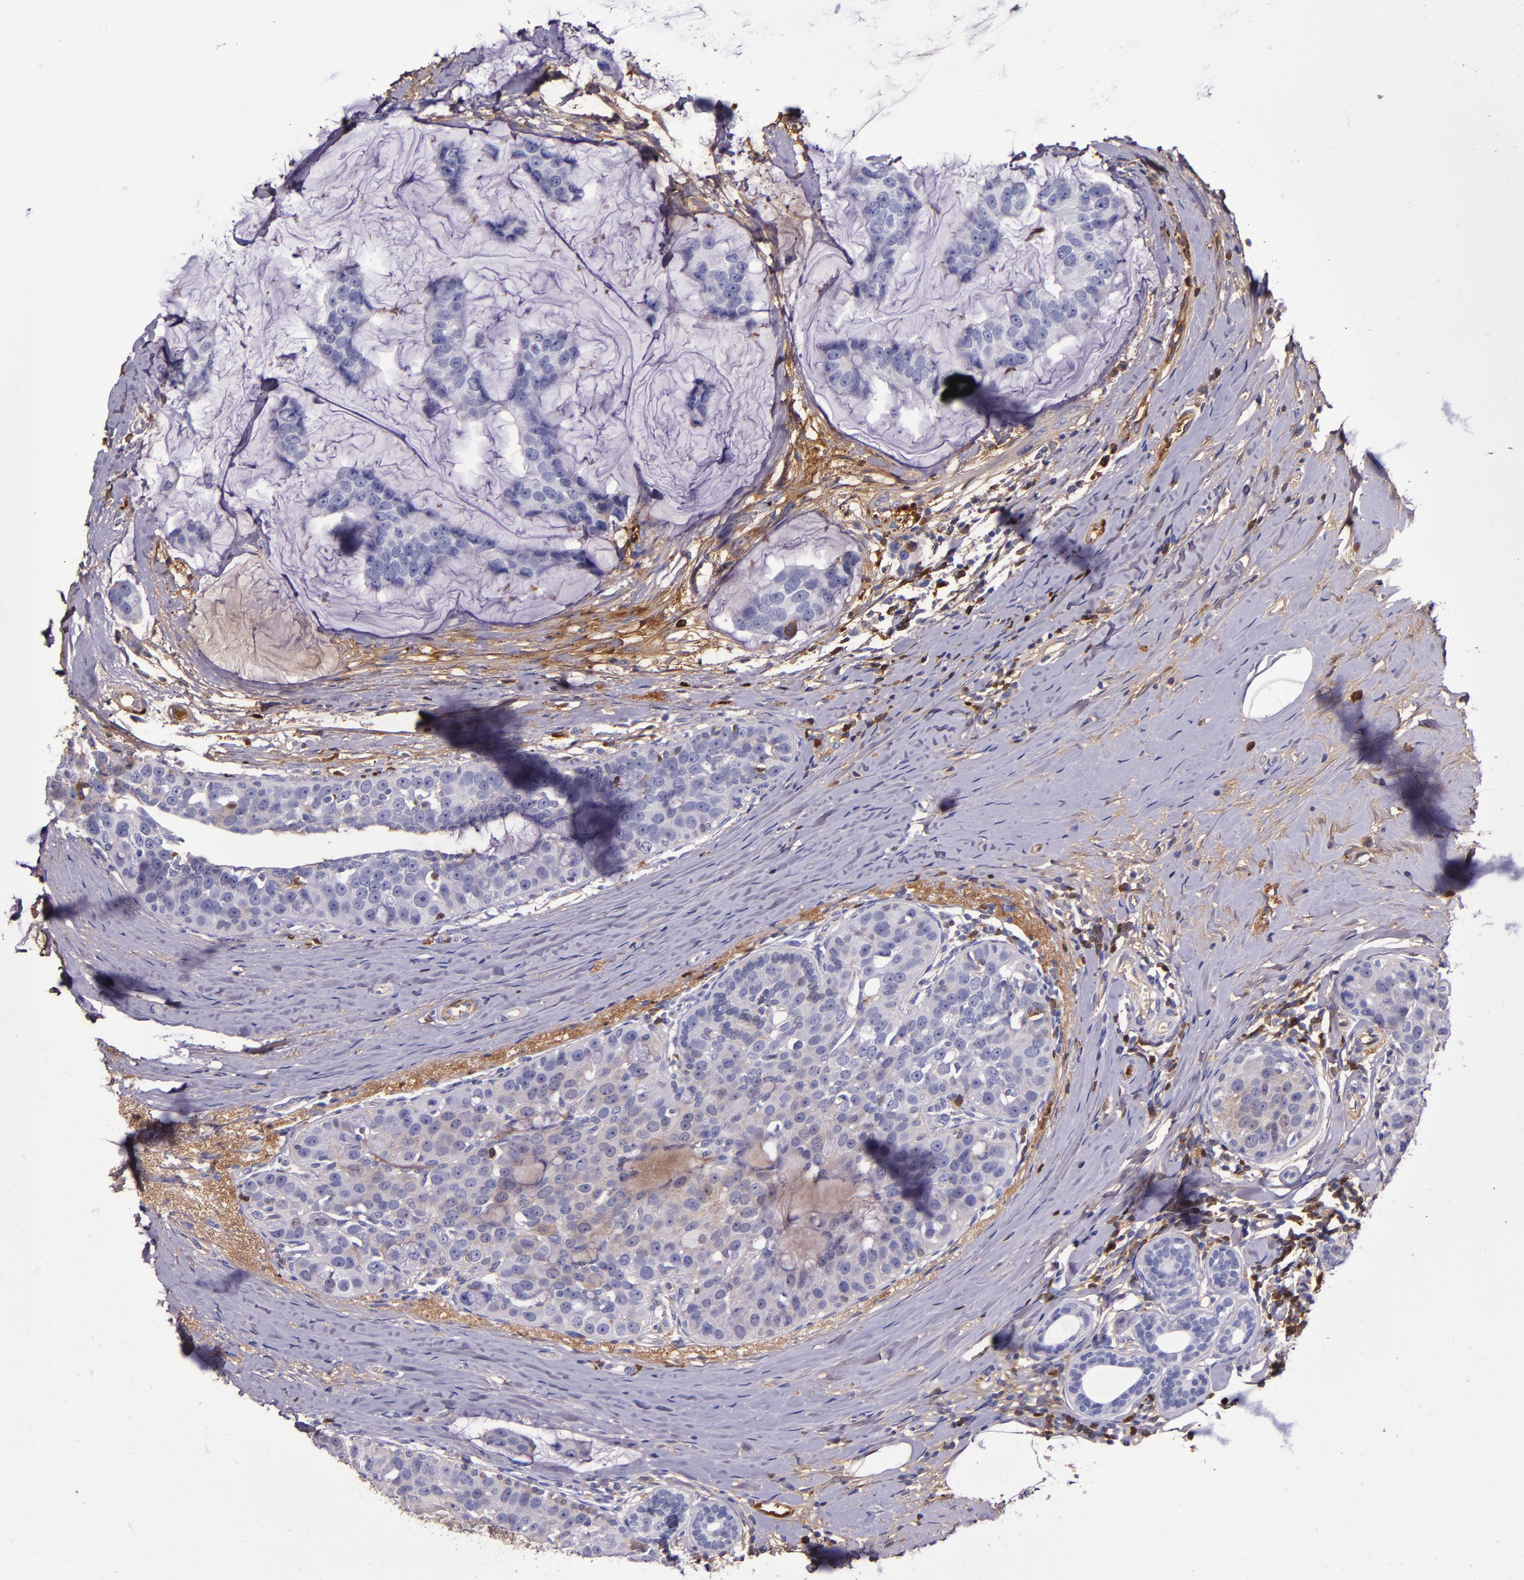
{"staining": {"intensity": "moderate", "quantity": "<25%", "location": "cytoplasmic/membranous"}, "tissue": "breast cancer", "cell_type": "Tumor cells", "image_type": "cancer", "snomed": [{"axis": "morphology", "description": "Normal tissue, NOS"}, {"axis": "morphology", "description": "Duct carcinoma"}, {"axis": "topography", "description": "Breast"}], "caption": "Moderate cytoplasmic/membranous staining for a protein is appreciated in approximately <25% of tumor cells of breast cancer using IHC.", "gene": "CLEC3B", "patient": {"sex": "female", "age": 50}}